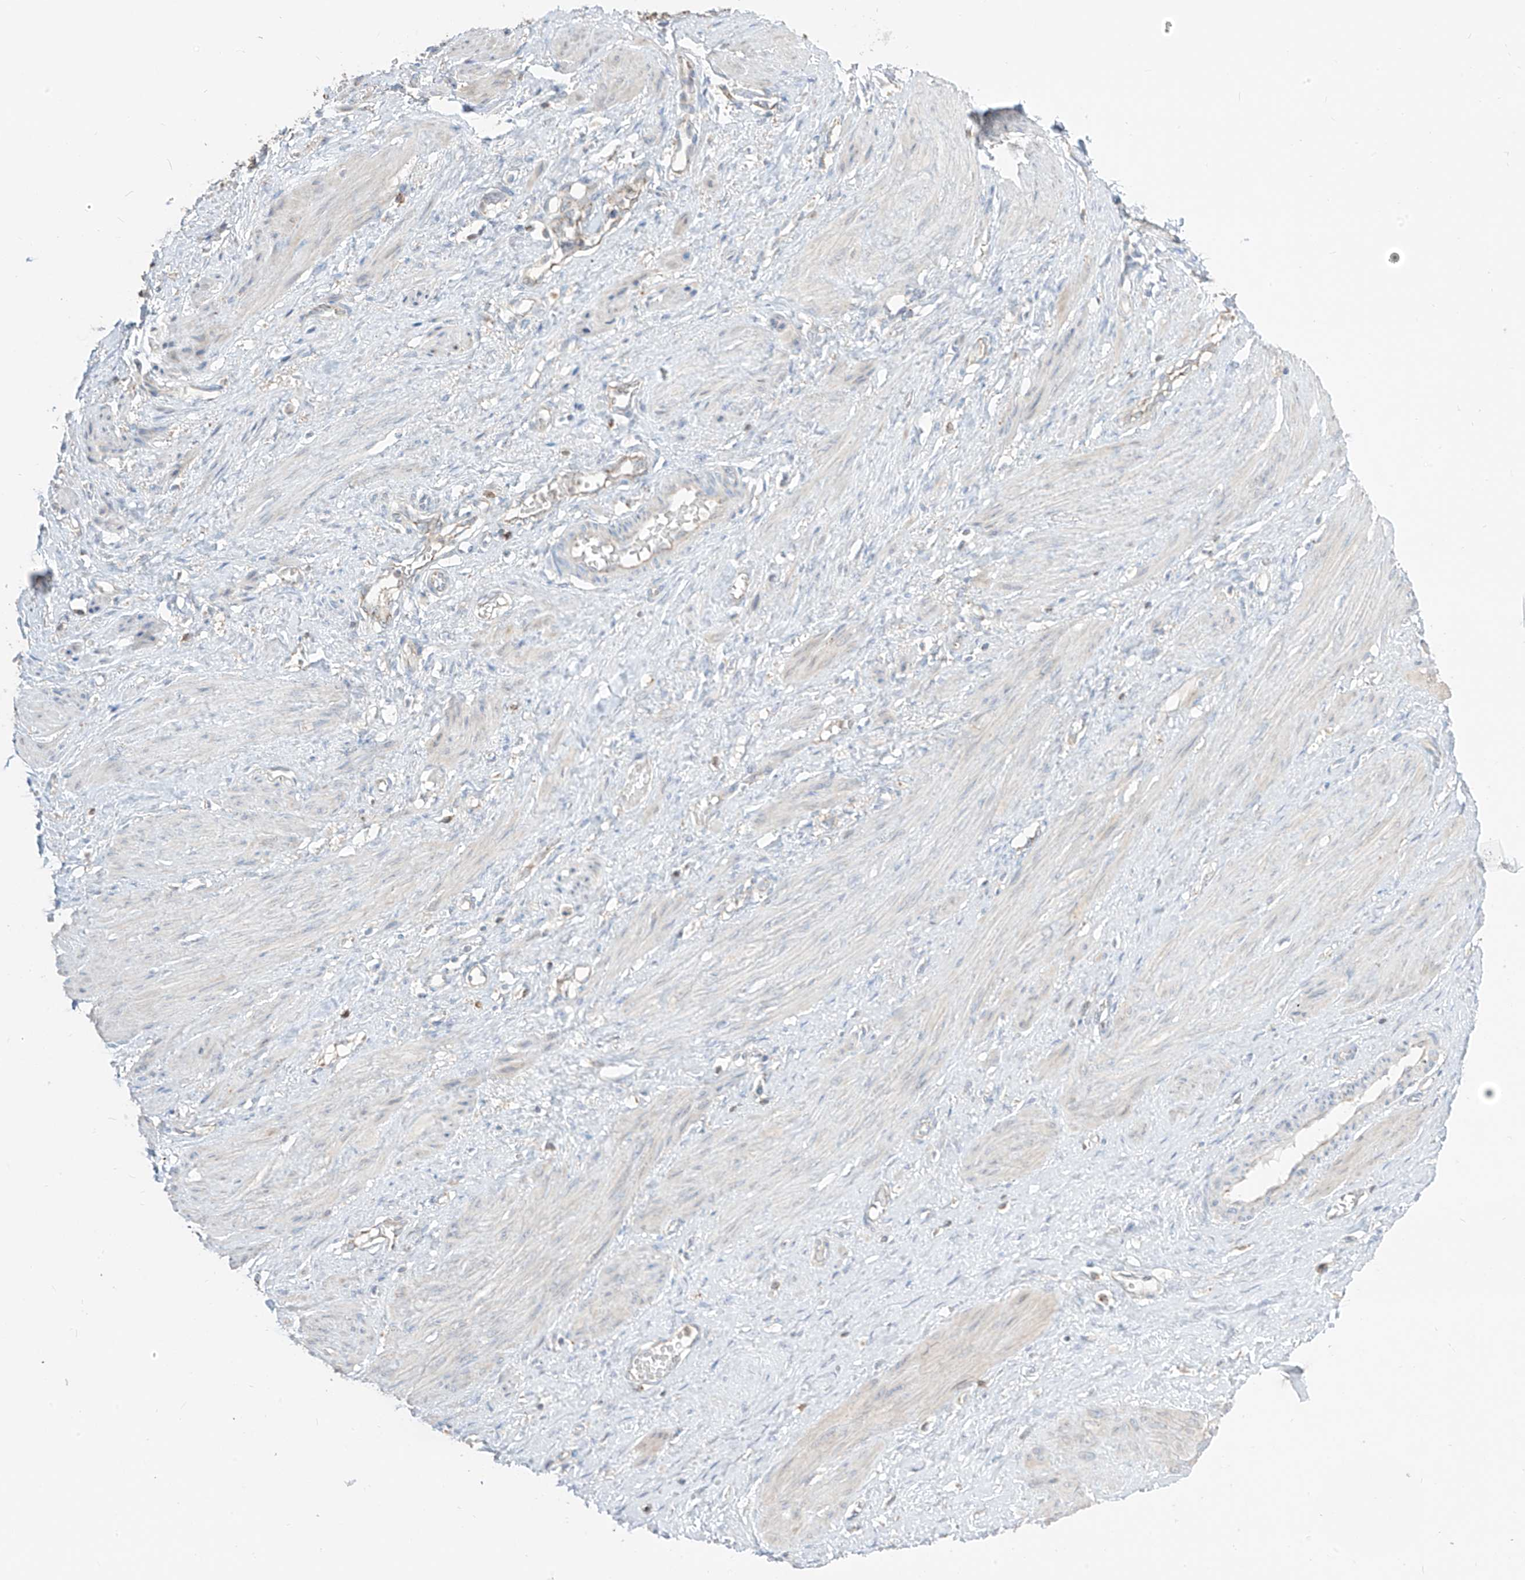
{"staining": {"intensity": "negative", "quantity": "none", "location": "none"}, "tissue": "smooth muscle", "cell_type": "Smooth muscle cells", "image_type": "normal", "snomed": [{"axis": "morphology", "description": "Normal tissue, NOS"}, {"axis": "topography", "description": "Endometrium"}], "caption": "High power microscopy histopathology image of an IHC histopathology image of normal smooth muscle, revealing no significant positivity in smooth muscle cells.", "gene": "ETHE1", "patient": {"sex": "female", "age": 33}}